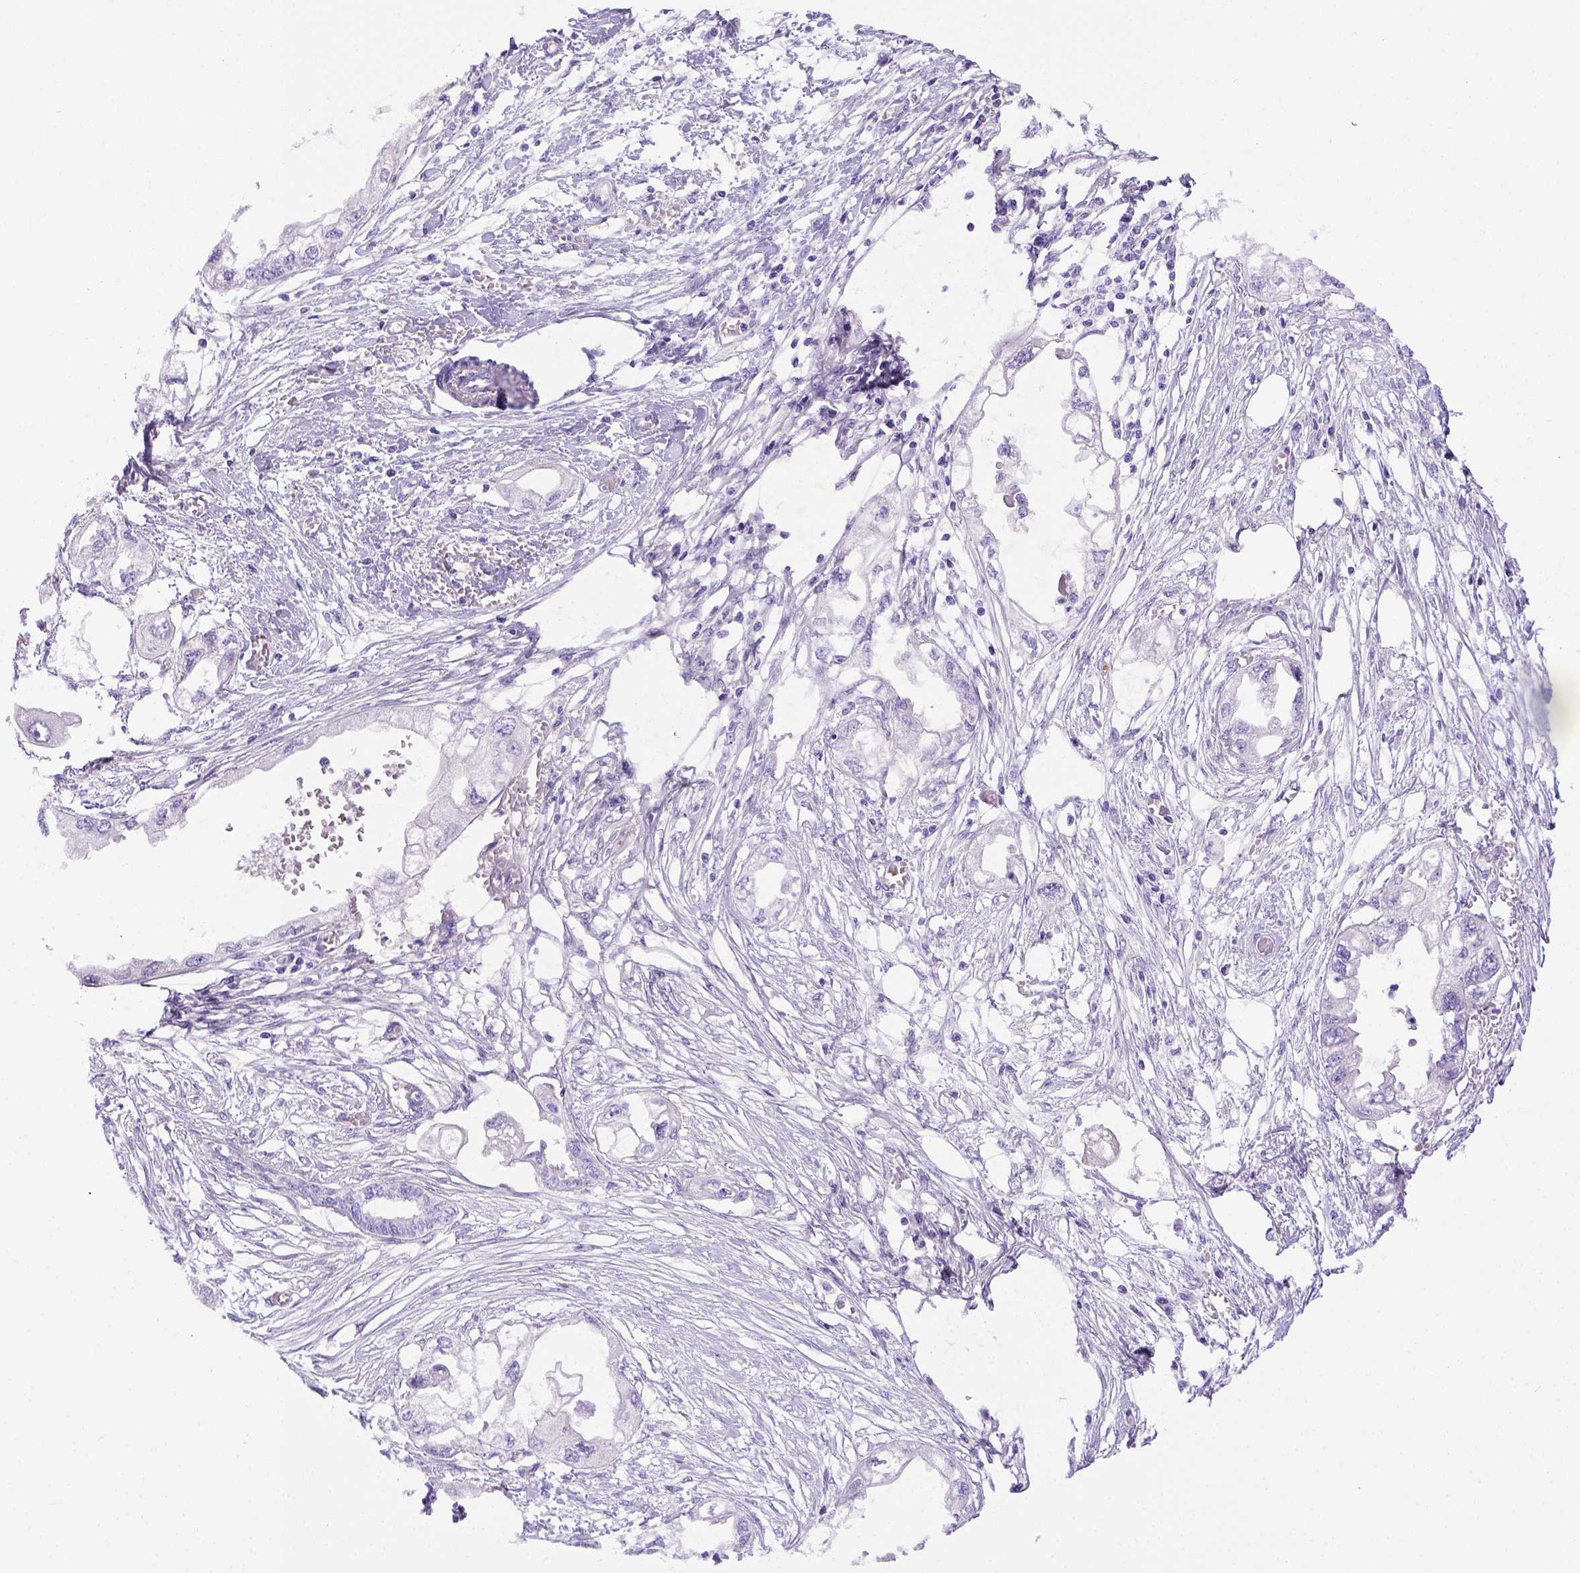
{"staining": {"intensity": "negative", "quantity": "none", "location": "none"}, "tissue": "endometrial cancer", "cell_type": "Tumor cells", "image_type": "cancer", "snomed": [{"axis": "morphology", "description": "Adenocarcinoma, NOS"}, {"axis": "morphology", "description": "Adenocarcinoma, metastatic, NOS"}, {"axis": "topography", "description": "Adipose tissue"}, {"axis": "topography", "description": "Endometrium"}], "caption": "Tumor cells show no significant protein expression in endometrial cancer (metastatic adenocarcinoma). (DAB immunohistochemistry with hematoxylin counter stain).", "gene": "ITIH4", "patient": {"sex": "female", "age": 67}}